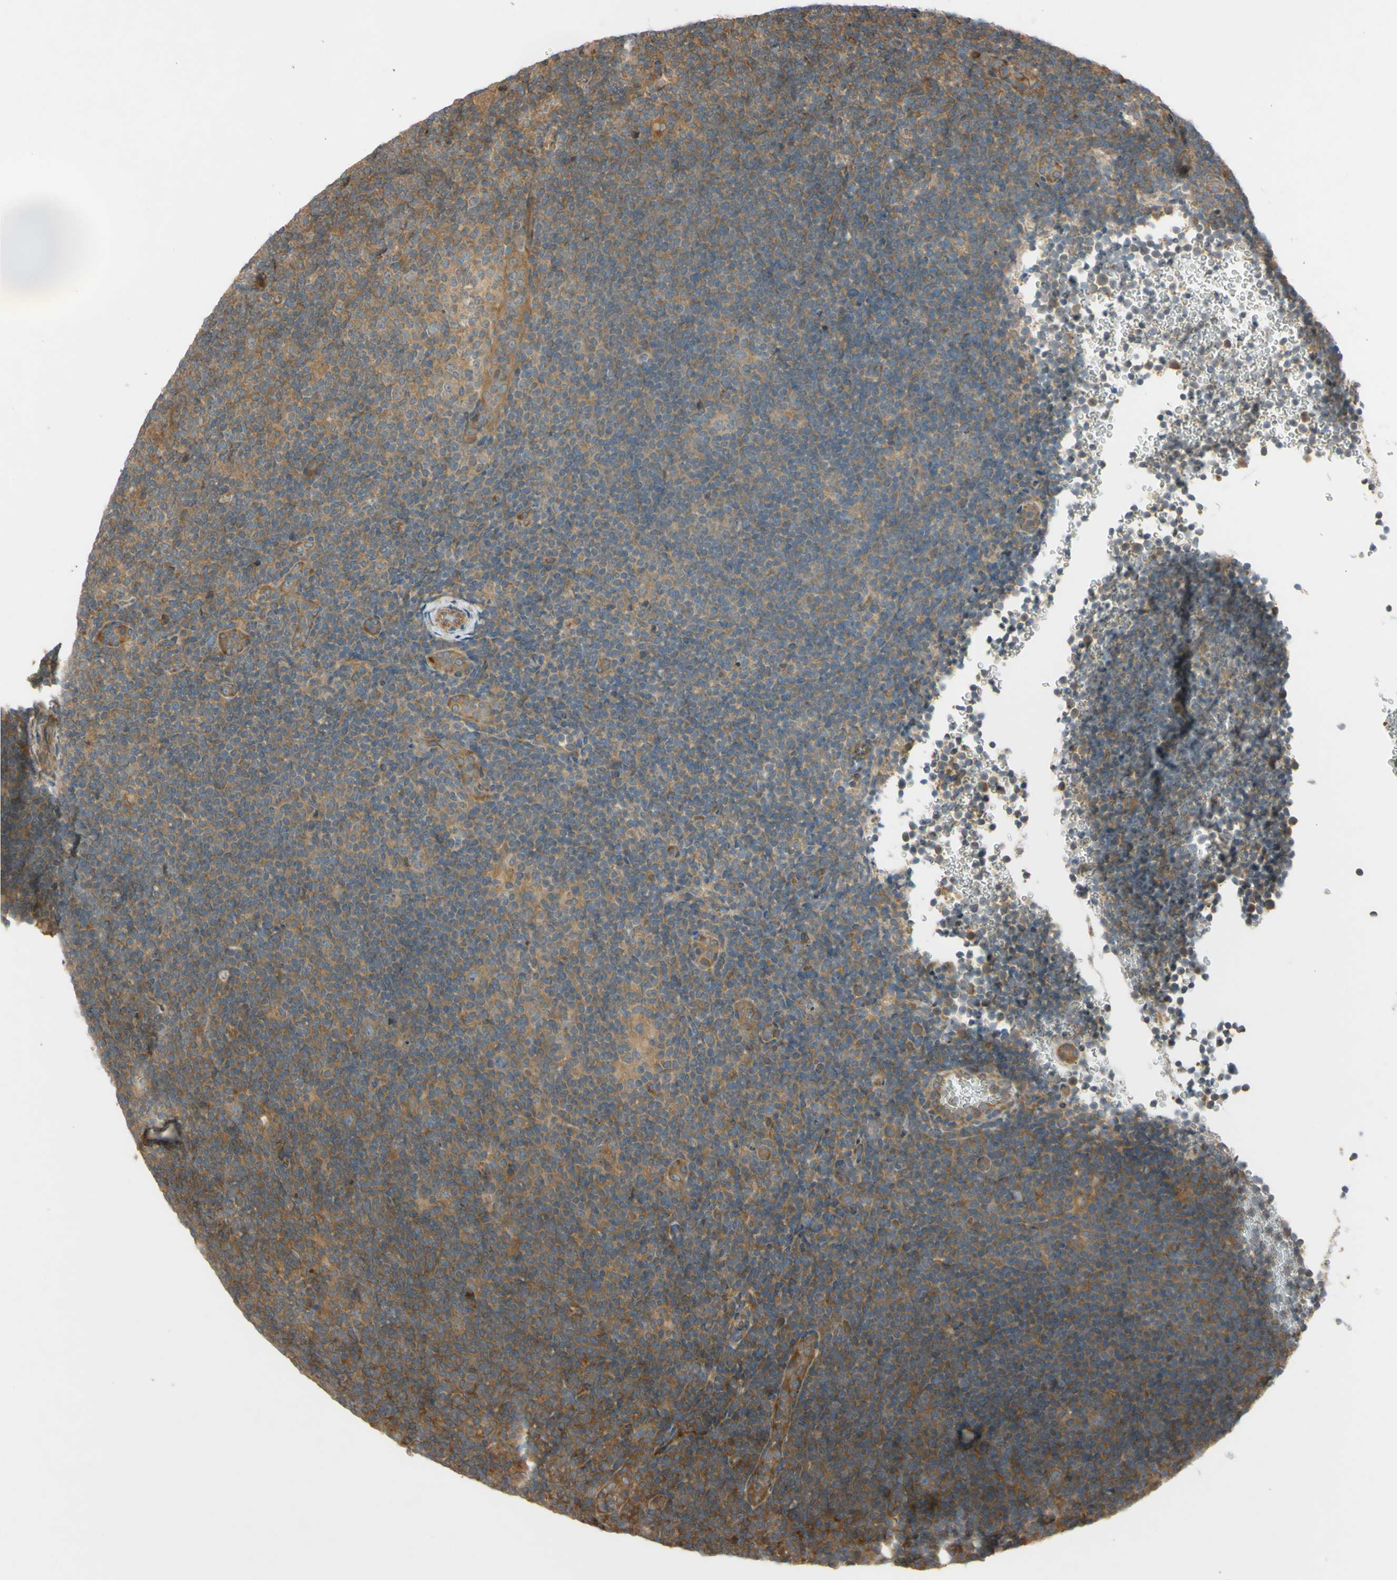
{"staining": {"intensity": "weak", "quantity": ">75%", "location": "cytoplasmic/membranous"}, "tissue": "lymphoma", "cell_type": "Tumor cells", "image_type": "cancer", "snomed": [{"axis": "morphology", "description": "Hodgkin's disease, NOS"}, {"axis": "topography", "description": "Lymph node"}], "caption": "Protein staining of Hodgkin's disease tissue demonstrates weak cytoplasmic/membranous staining in approximately >75% of tumor cells.", "gene": "FLII", "patient": {"sex": "female", "age": 57}}